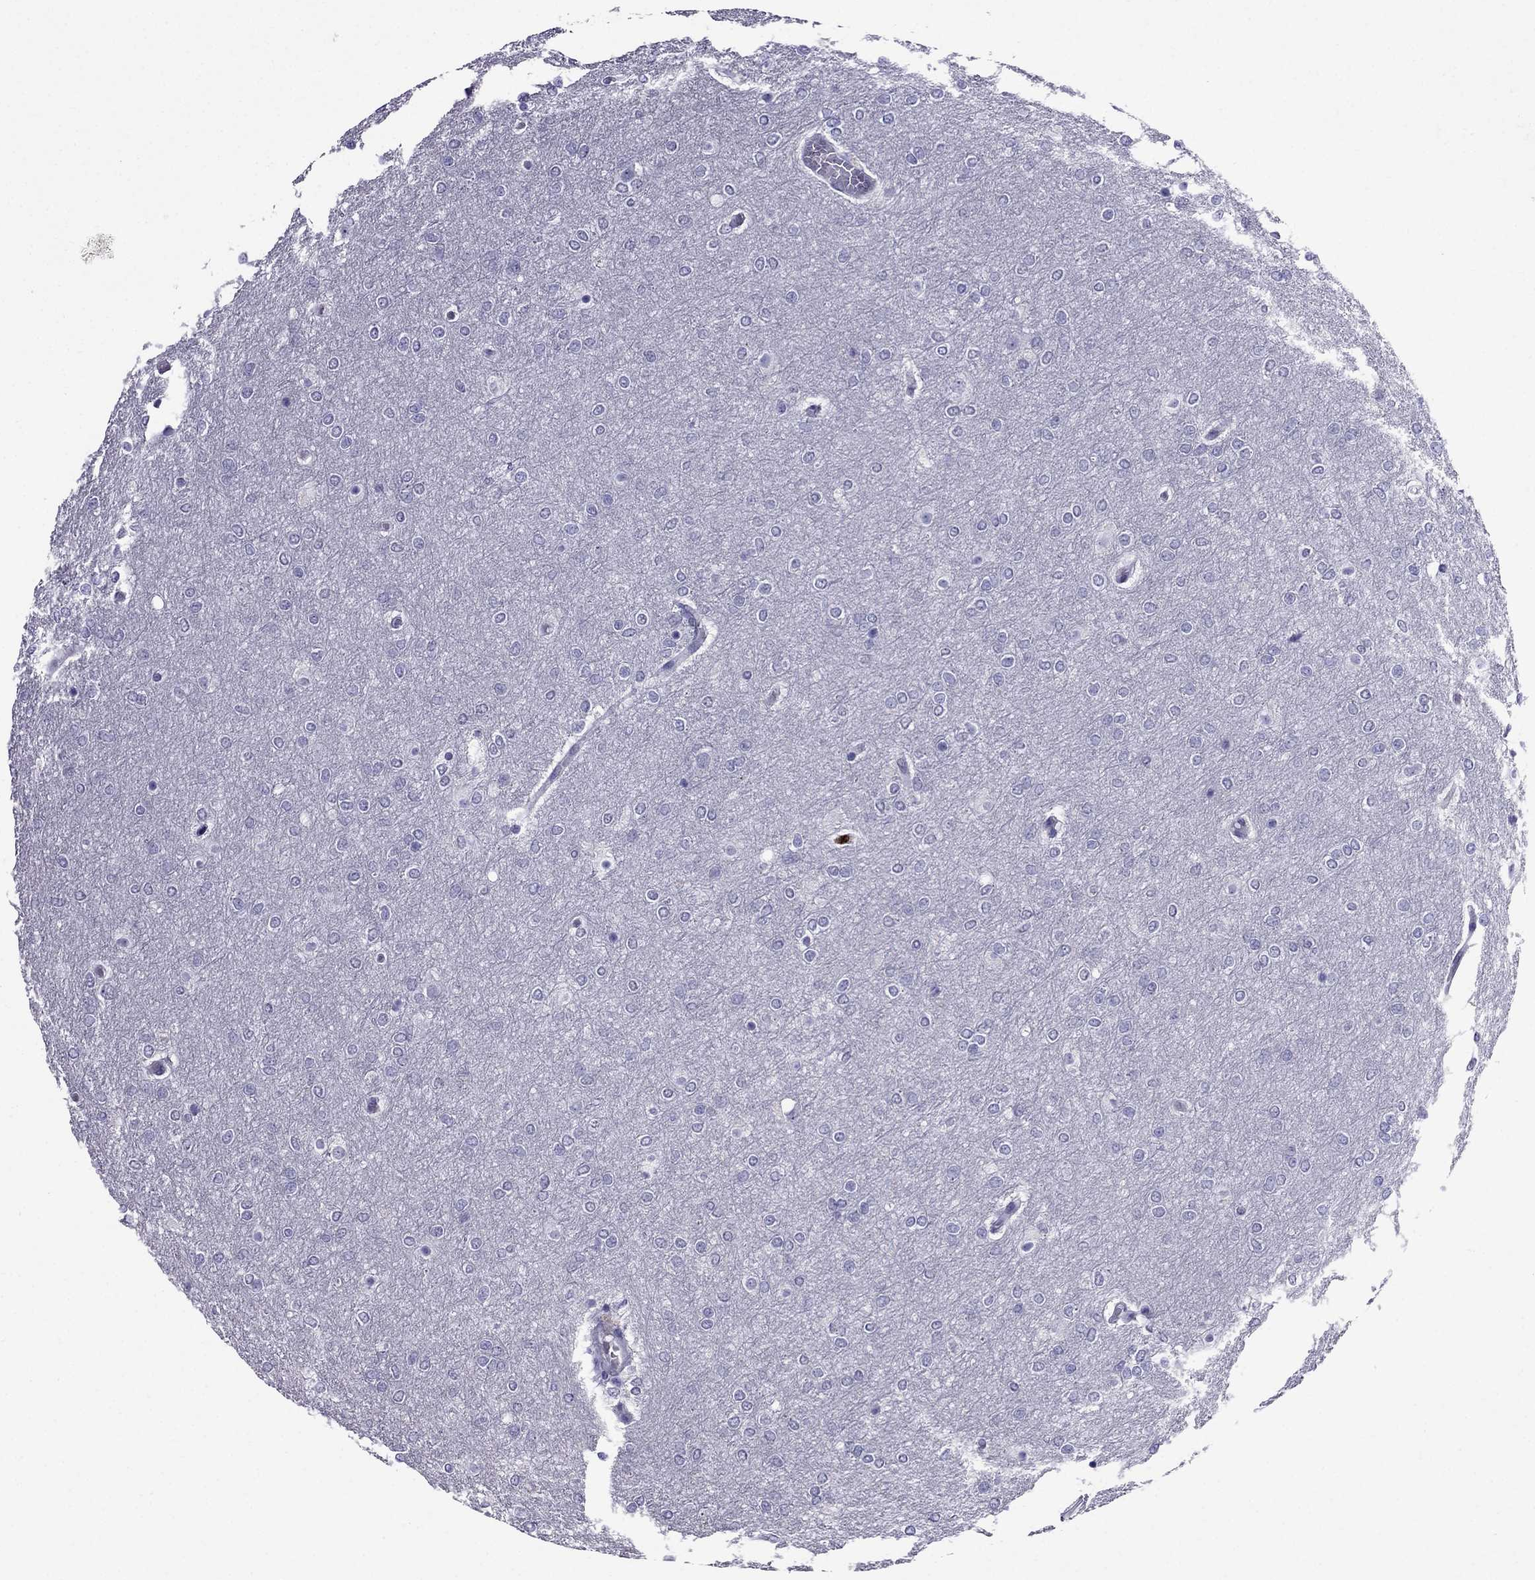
{"staining": {"intensity": "negative", "quantity": "none", "location": "none"}, "tissue": "glioma", "cell_type": "Tumor cells", "image_type": "cancer", "snomed": [{"axis": "morphology", "description": "Glioma, malignant, High grade"}, {"axis": "topography", "description": "Brain"}], "caption": "Immunohistochemical staining of glioma displays no significant staining in tumor cells.", "gene": "OLFM4", "patient": {"sex": "female", "age": 61}}